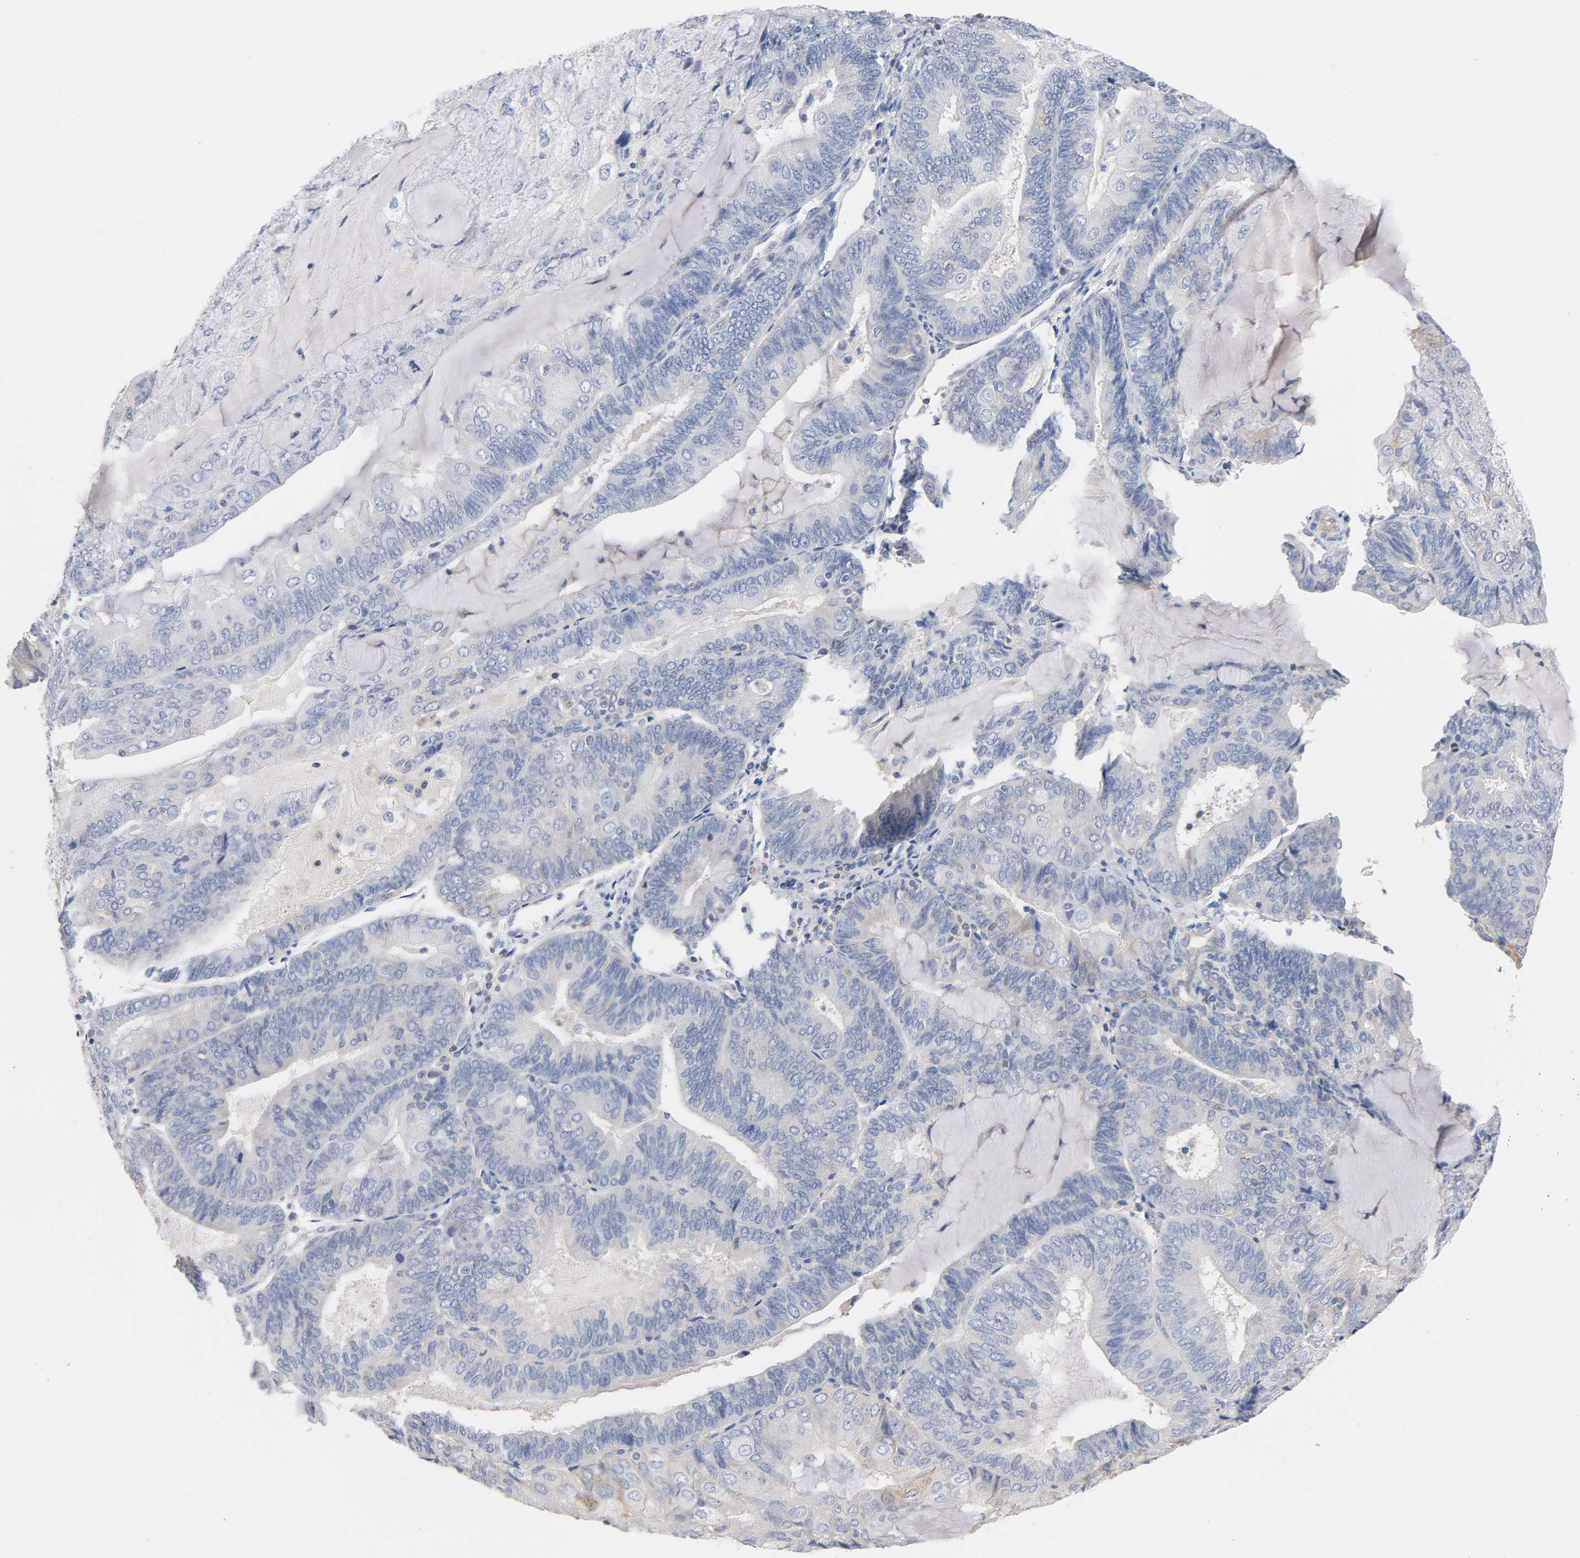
{"staining": {"intensity": "moderate", "quantity": "<25%", "location": "cytoplasmic/membranous"}, "tissue": "endometrial cancer", "cell_type": "Tumor cells", "image_type": "cancer", "snomed": [{"axis": "morphology", "description": "Adenocarcinoma, NOS"}, {"axis": "topography", "description": "Endometrium"}], "caption": "Immunohistochemical staining of adenocarcinoma (endometrial) exhibits low levels of moderate cytoplasmic/membranous protein positivity in about <25% of tumor cells.", "gene": "MALT1", "patient": {"sex": "female", "age": 81}}